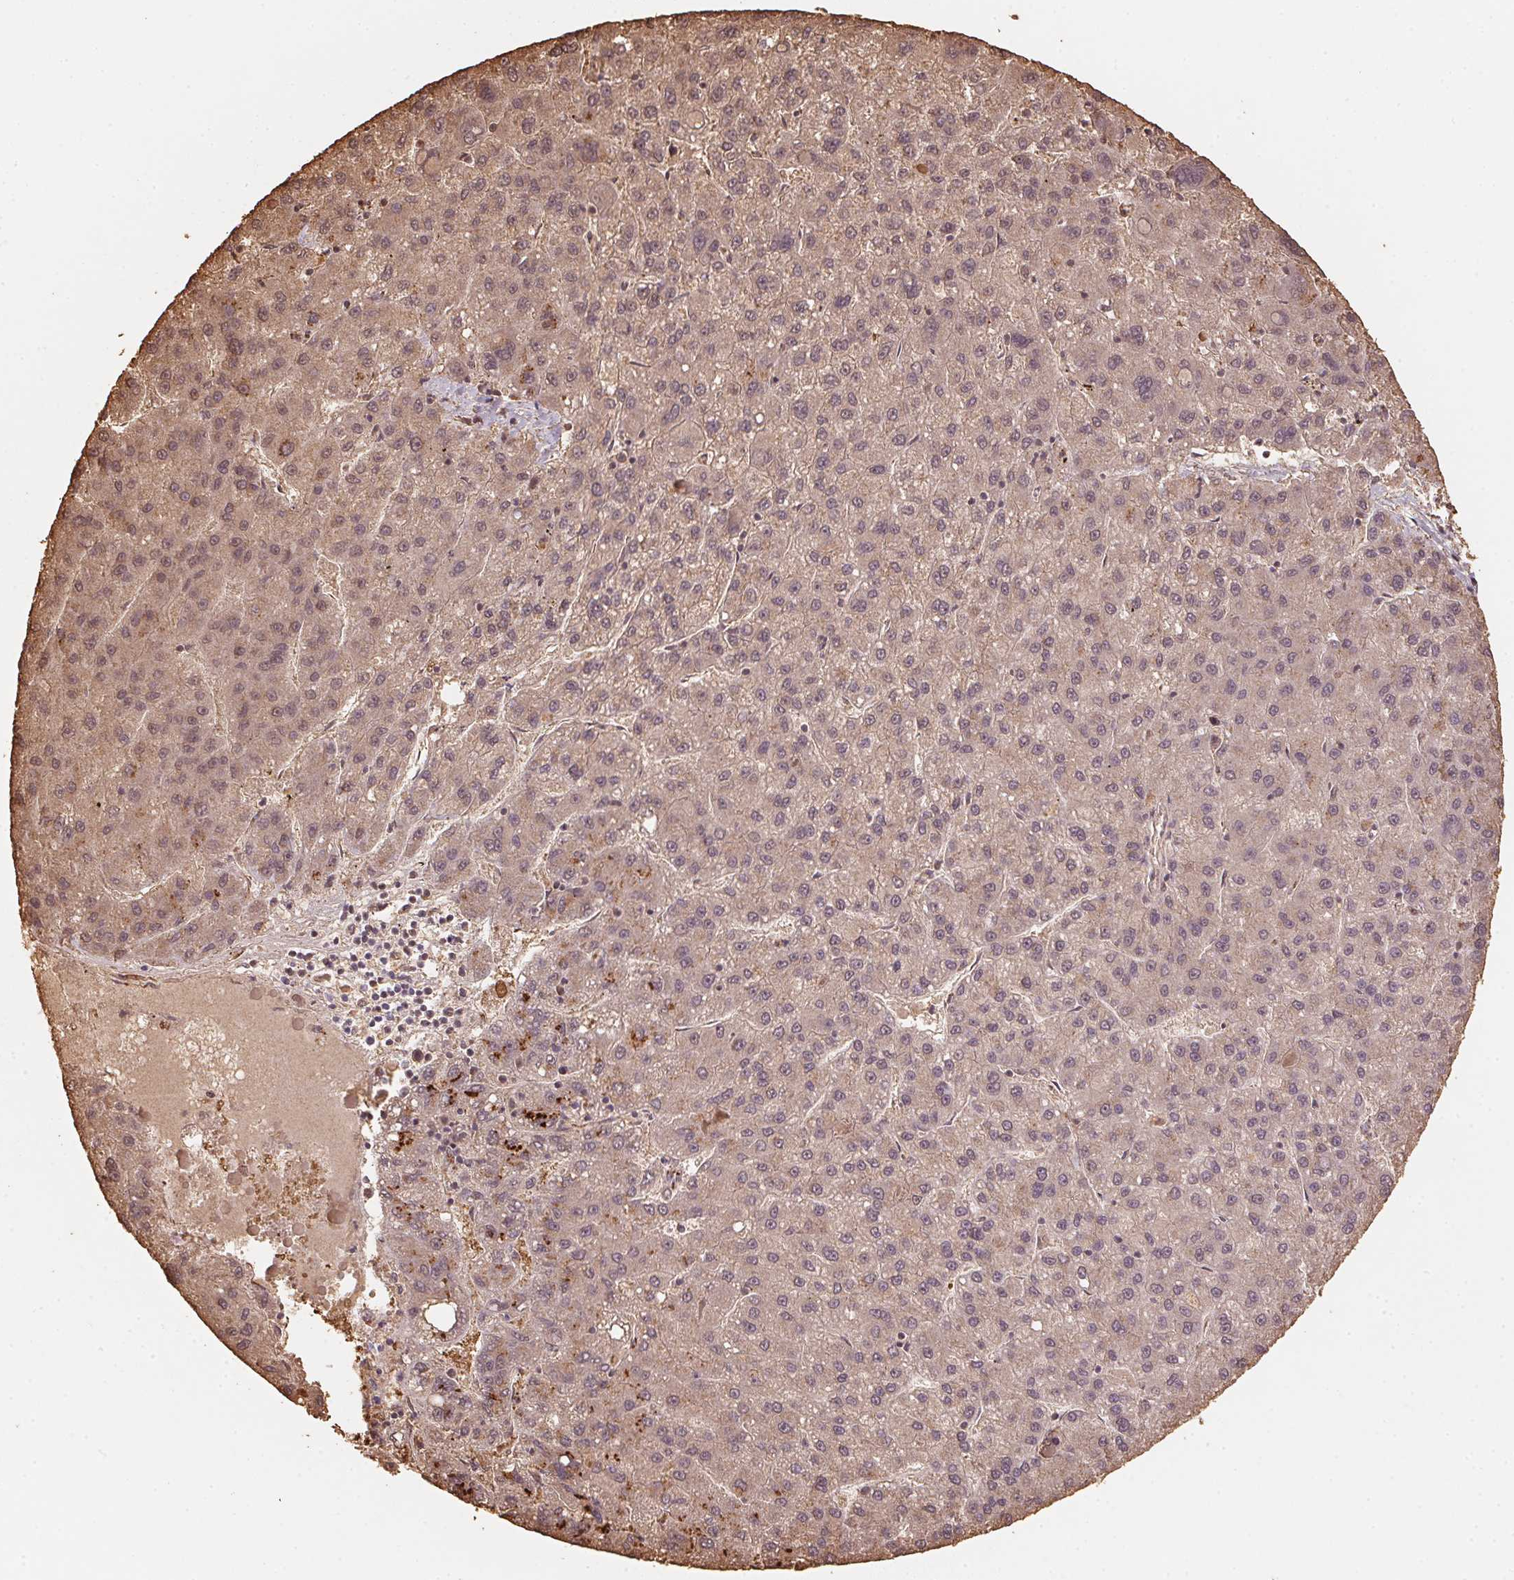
{"staining": {"intensity": "moderate", "quantity": ">75%", "location": "cytoplasmic/membranous,nuclear"}, "tissue": "liver cancer", "cell_type": "Tumor cells", "image_type": "cancer", "snomed": [{"axis": "morphology", "description": "Carcinoma, Hepatocellular, NOS"}, {"axis": "topography", "description": "Liver"}], "caption": "Liver hepatocellular carcinoma stained for a protein (brown) shows moderate cytoplasmic/membranous and nuclear positive positivity in approximately >75% of tumor cells.", "gene": "RAB22A", "patient": {"sex": "female", "age": 82}}